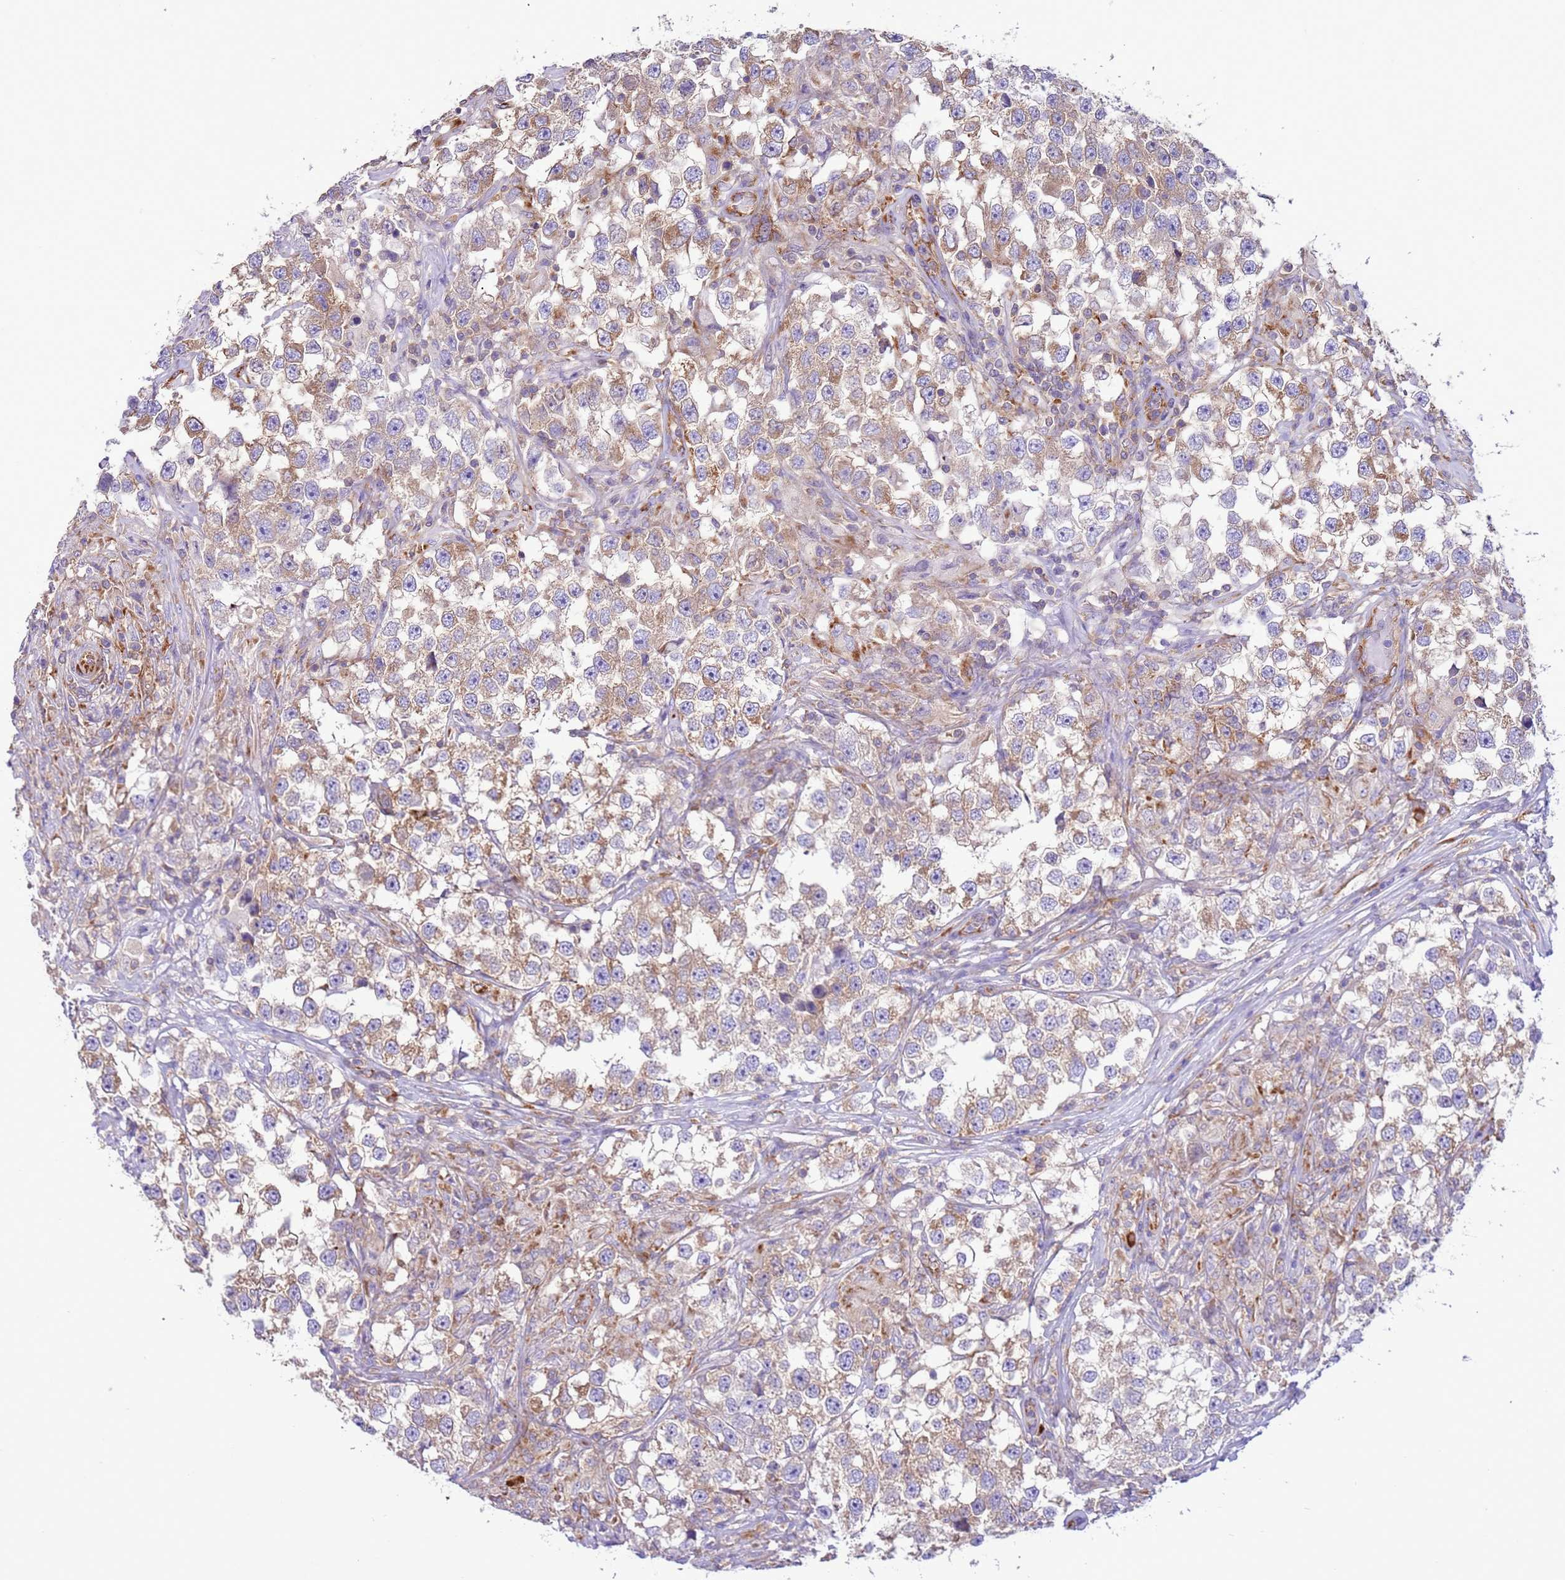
{"staining": {"intensity": "moderate", "quantity": "25%-75%", "location": "cytoplasmic/membranous"}, "tissue": "testis cancer", "cell_type": "Tumor cells", "image_type": "cancer", "snomed": [{"axis": "morphology", "description": "Seminoma, NOS"}, {"axis": "topography", "description": "Testis"}], "caption": "IHC (DAB) staining of testis cancer (seminoma) displays moderate cytoplasmic/membranous protein expression in about 25%-75% of tumor cells.", "gene": "VARS1", "patient": {"sex": "male", "age": 46}}